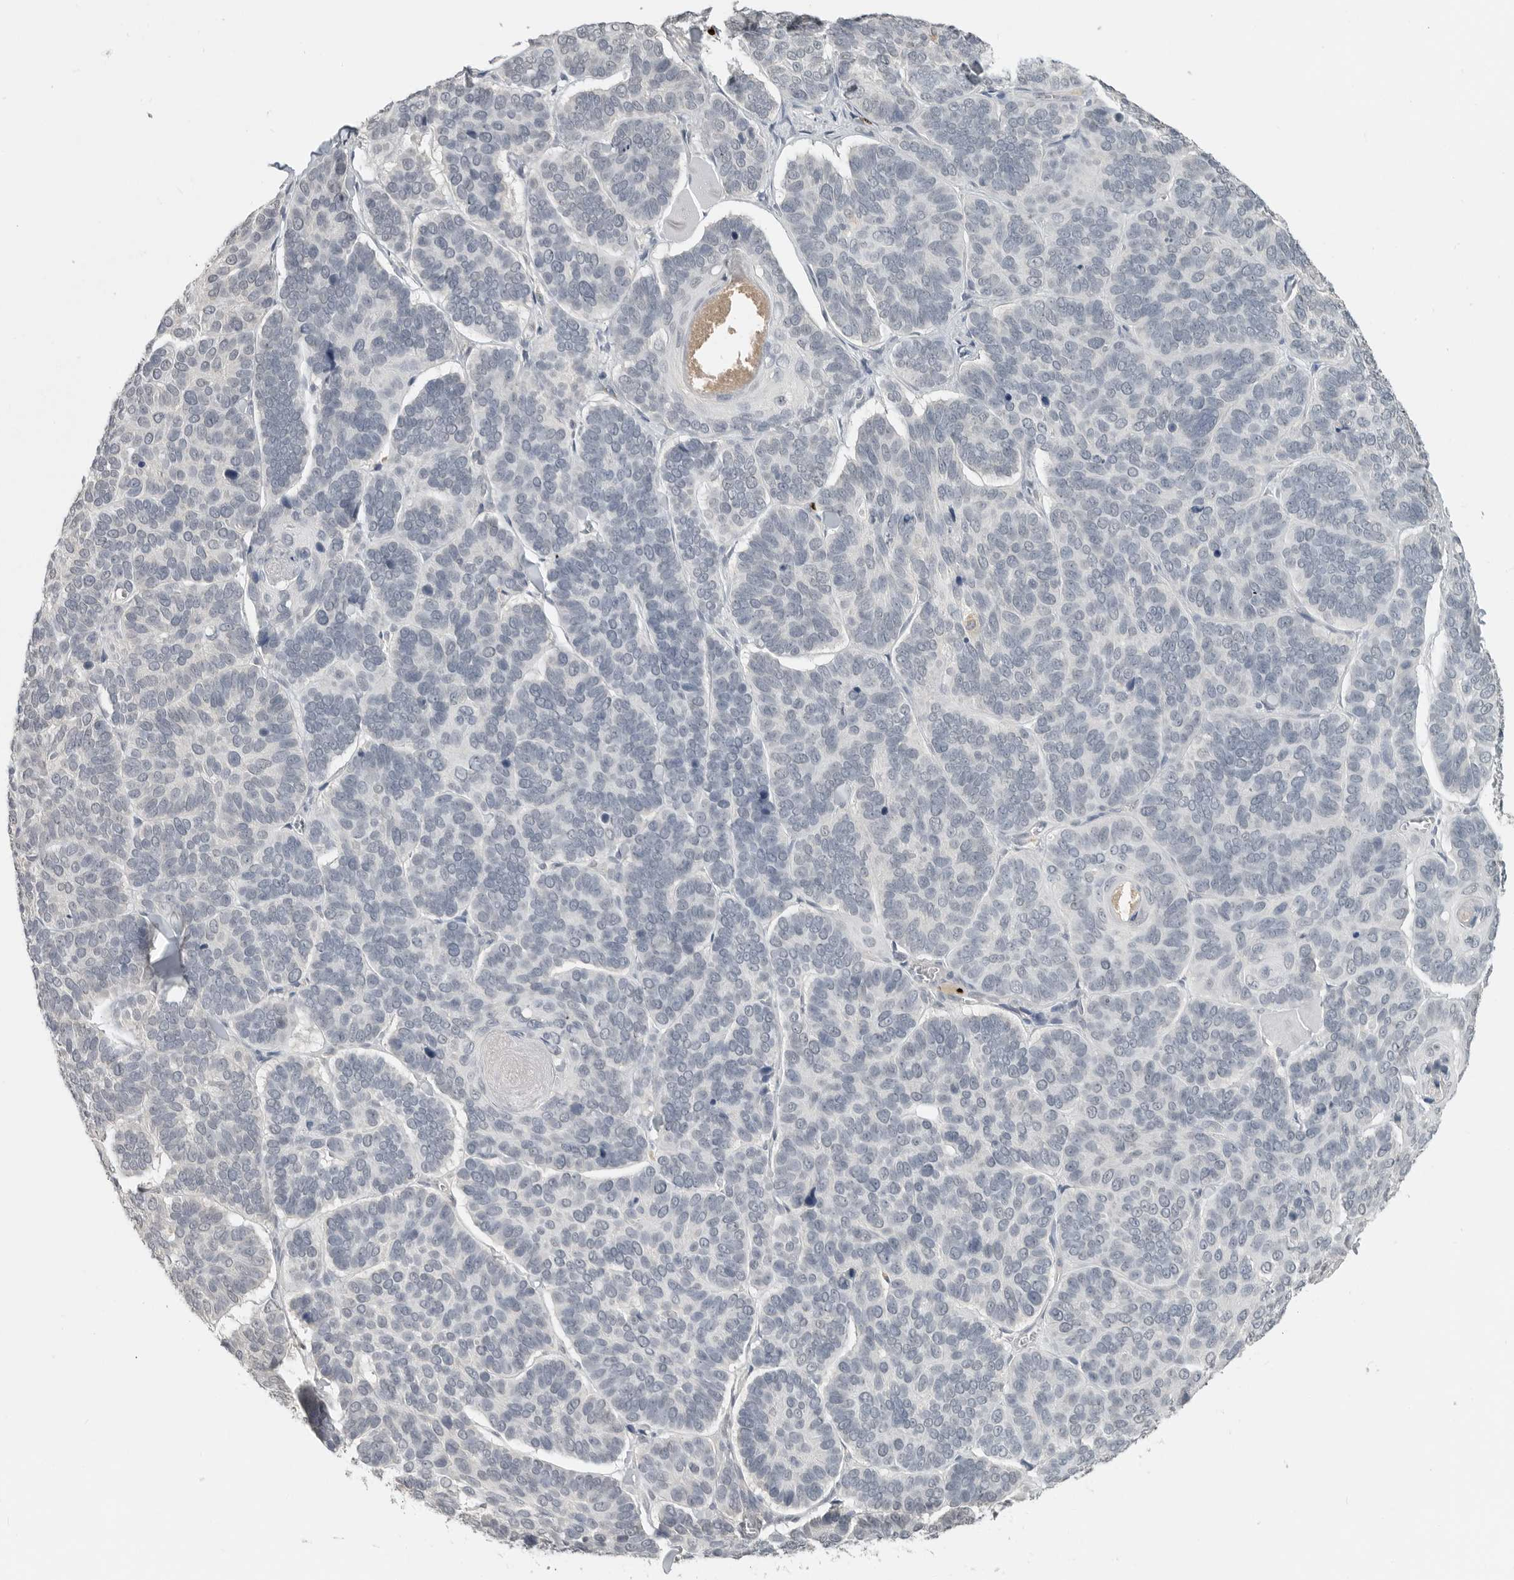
{"staining": {"intensity": "negative", "quantity": "none", "location": "none"}, "tissue": "skin cancer", "cell_type": "Tumor cells", "image_type": "cancer", "snomed": [{"axis": "morphology", "description": "Basal cell carcinoma"}, {"axis": "topography", "description": "Skin"}], "caption": "IHC histopathology image of human skin basal cell carcinoma stained for a protein (brown), which shows no positivity in tumor cells.", "gene": "FOXP3", "patient": {"sex": "male", "age": 62}}